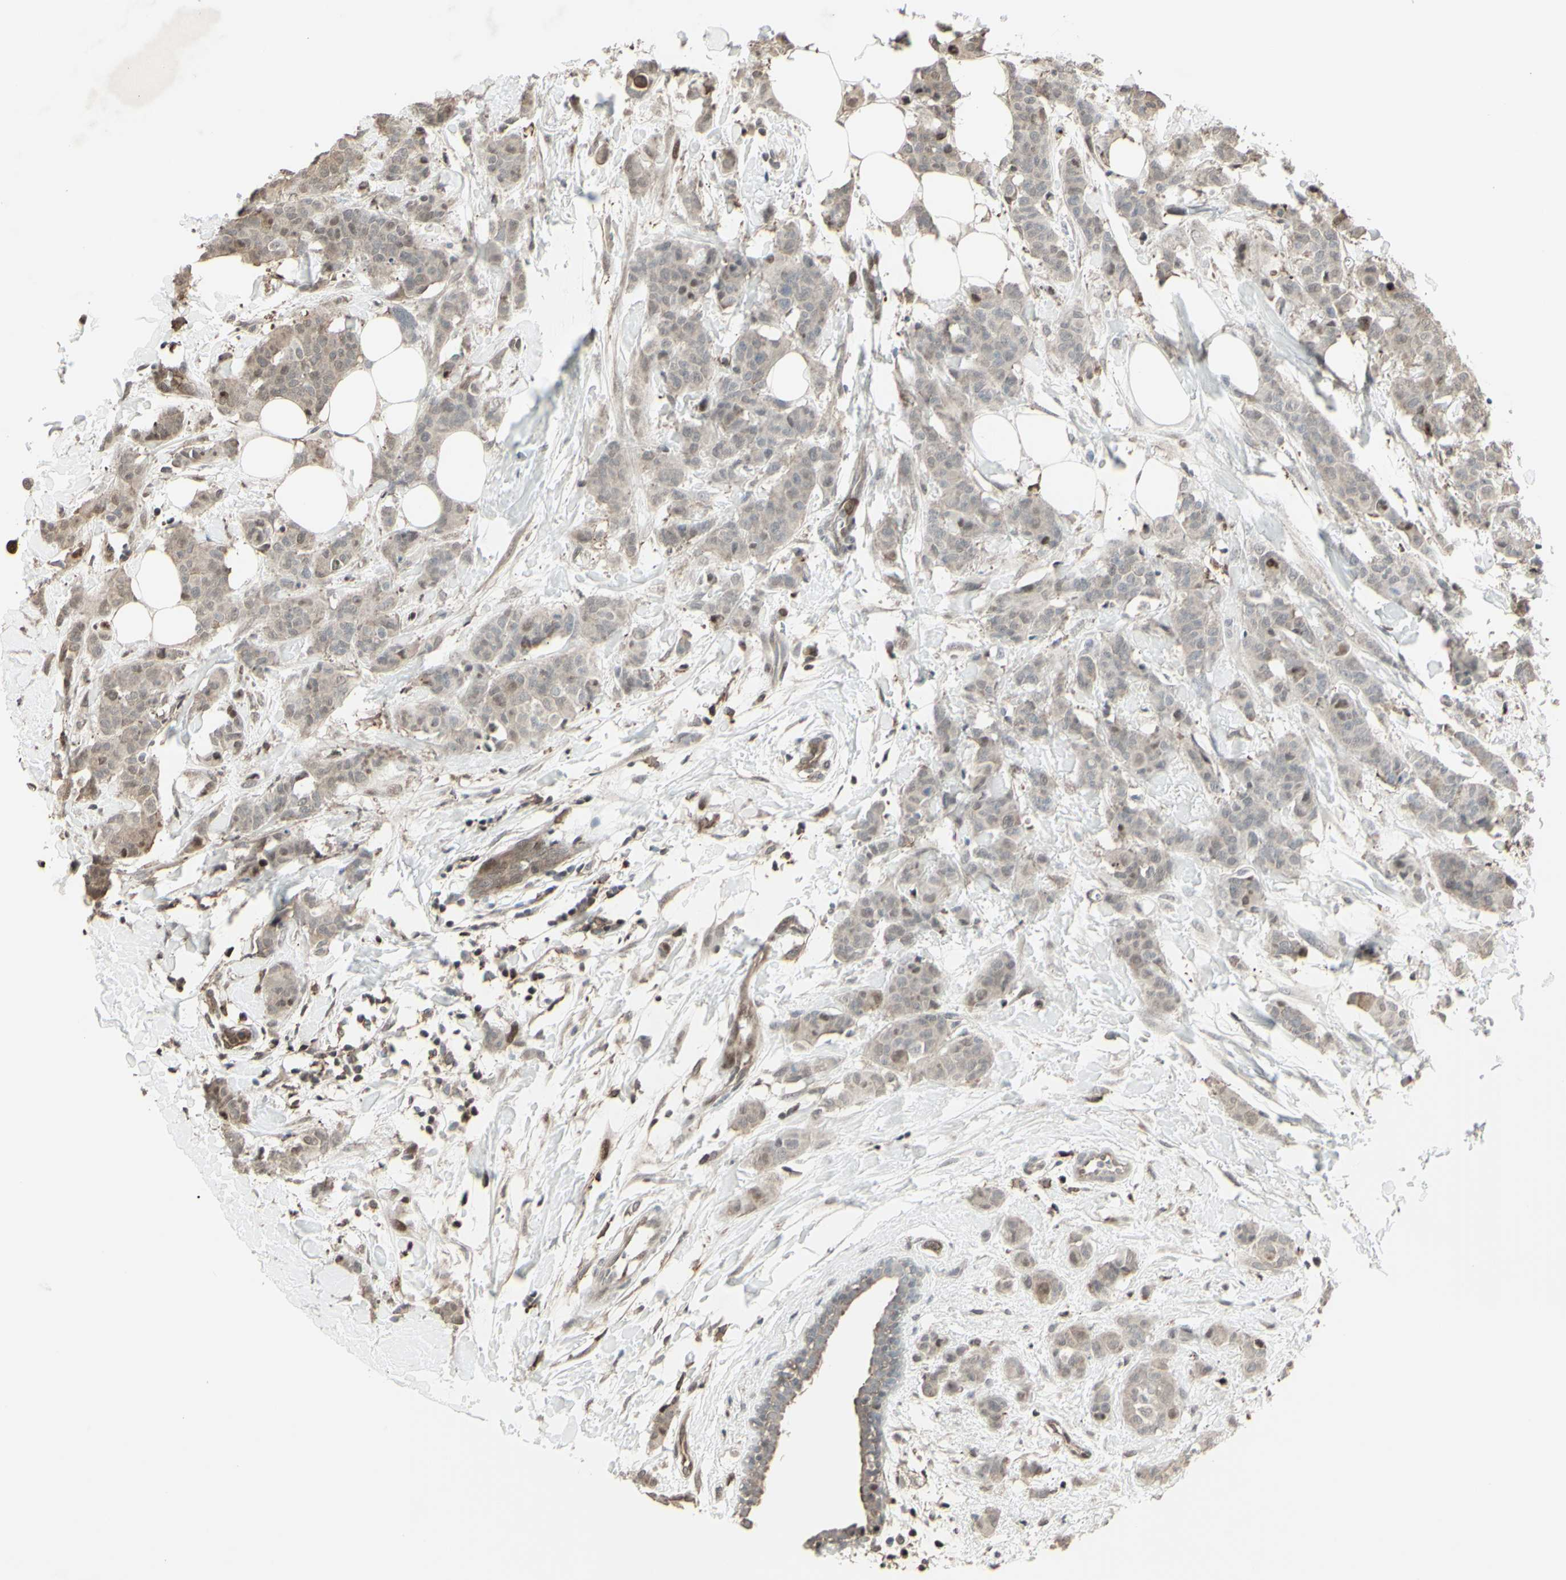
{"staining": {"intensity": "weak", "quantity": ">75%", "location": "cytoplasmic/membranous"}, "tissue": "breast cancer", "cell_type": "Tumor cells", "image_type": "cancer", "snomed": [{"axis": "morphology", "description": "Normal tissue, NOS"}, {"axis": "morphology", "description": "Duct carcinoma"}, {"axis": "topography", "description": "Breast"}], "caption": "Immunohistochemistry (IHC) histopathology image of neoplastic tissue: breast cancer (intraductal carcinoma) stained using immunohistochemistry (IHC) exhibits low levels of weak protein expression localized specifically in the cytoplasmic/membranous of tumor cells, appearing as a cytoplasmic/membranous brown color.", "gene": "CD33", "patient": {"sex": "female", "age": 40}}